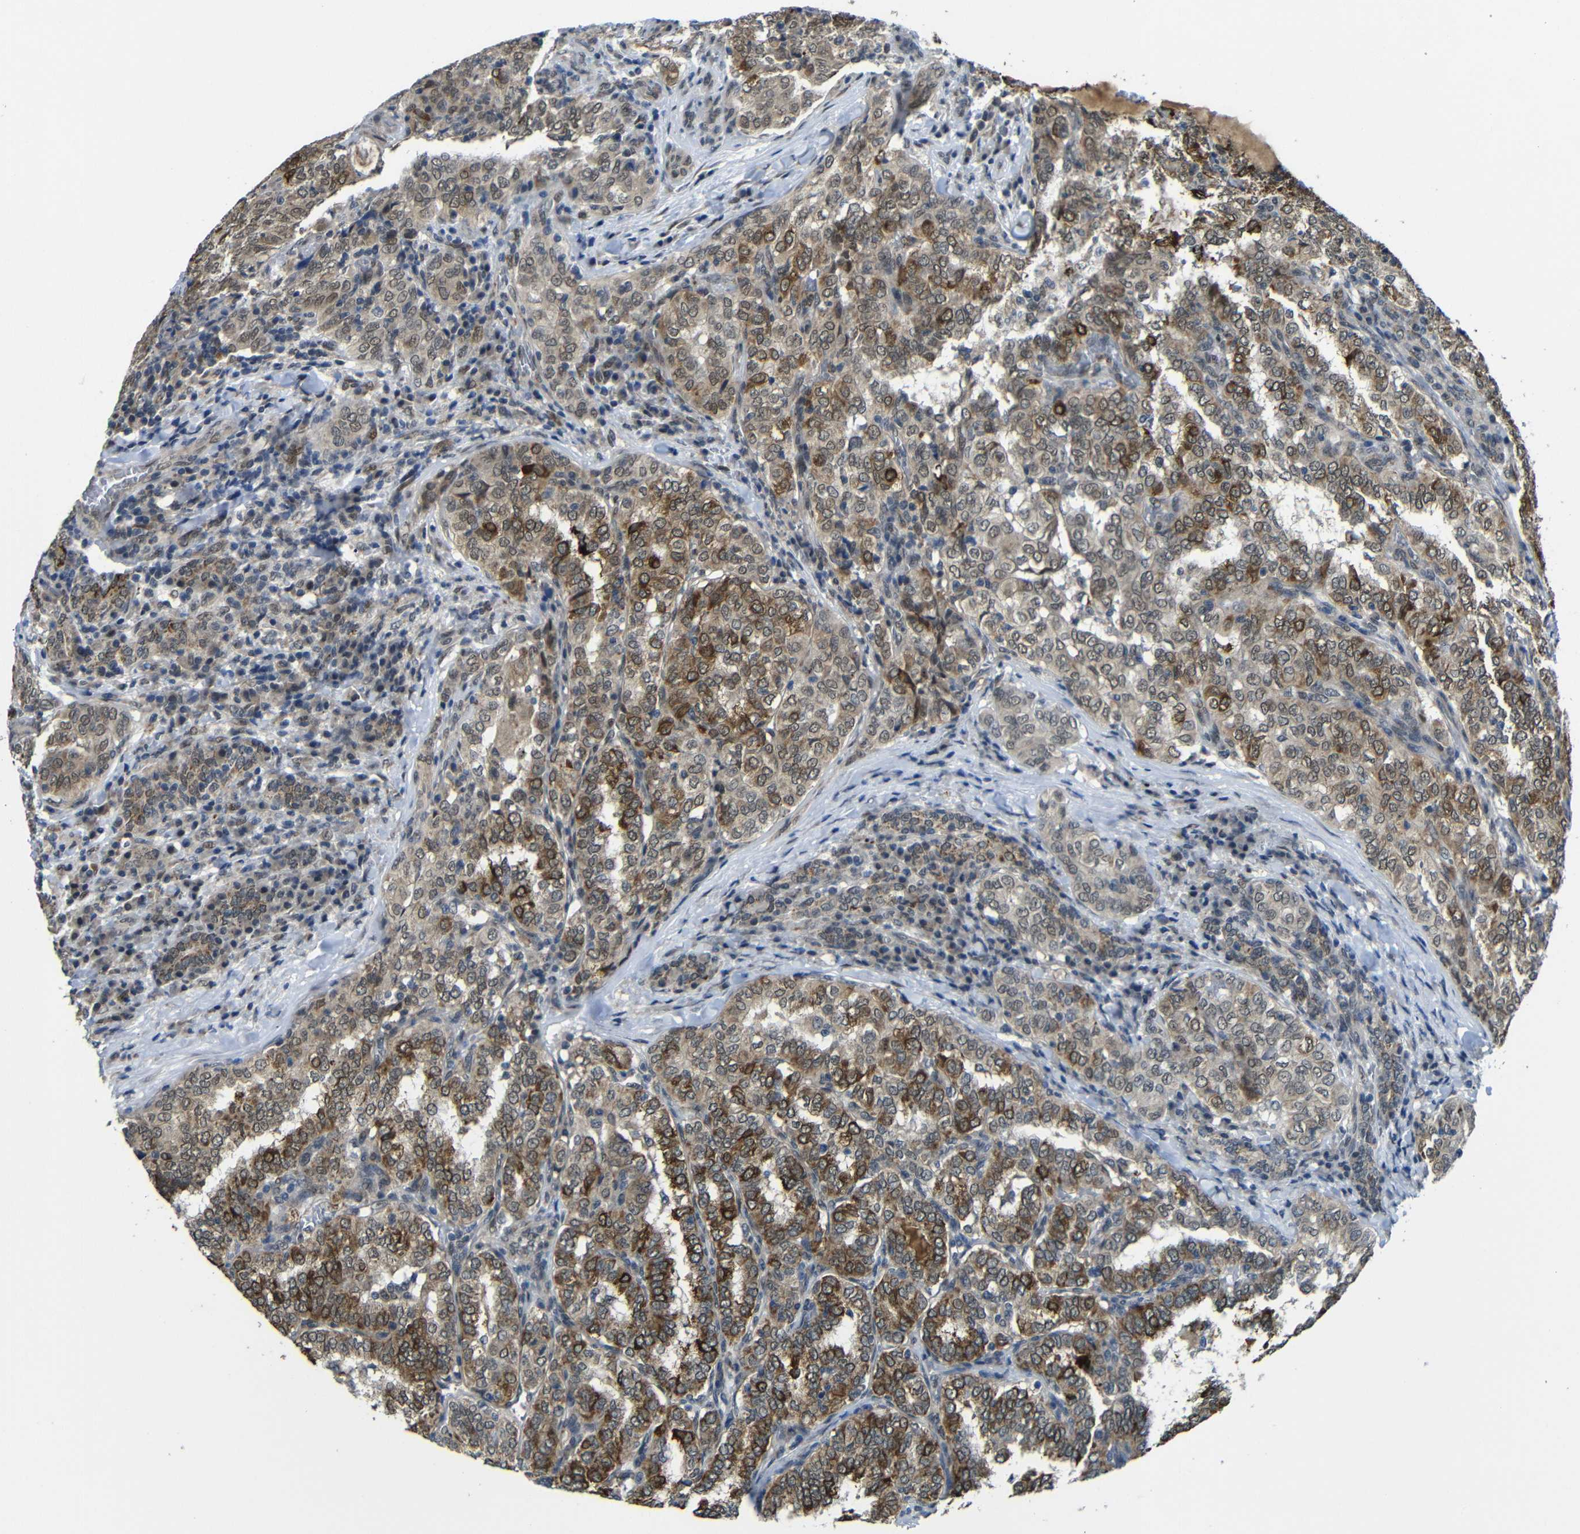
{"staining": {"intensity": "strong", "quantity": "<25%", "location": "cytoplasmic/membranous"}, "tissue": "thyroid cancer", "cell_type": "Tumor cells", "image_type": "cancer", "snomed": [{"axis": "morphology", "description": "Papillary adenocarcinoma, NOS"}, {"axis": "topography", "description": "Thyroid gland"}], "caption": "A micrograph showing strong cytoplasmic/membranous positivity in approximately <25% of tumor cells in thyroid cancer (papillary adenocarcinoma), as visualized by brown immunohistochemical staining.", "gene": "FAM172A", "patient": {"sex": "female", "age": 30}}